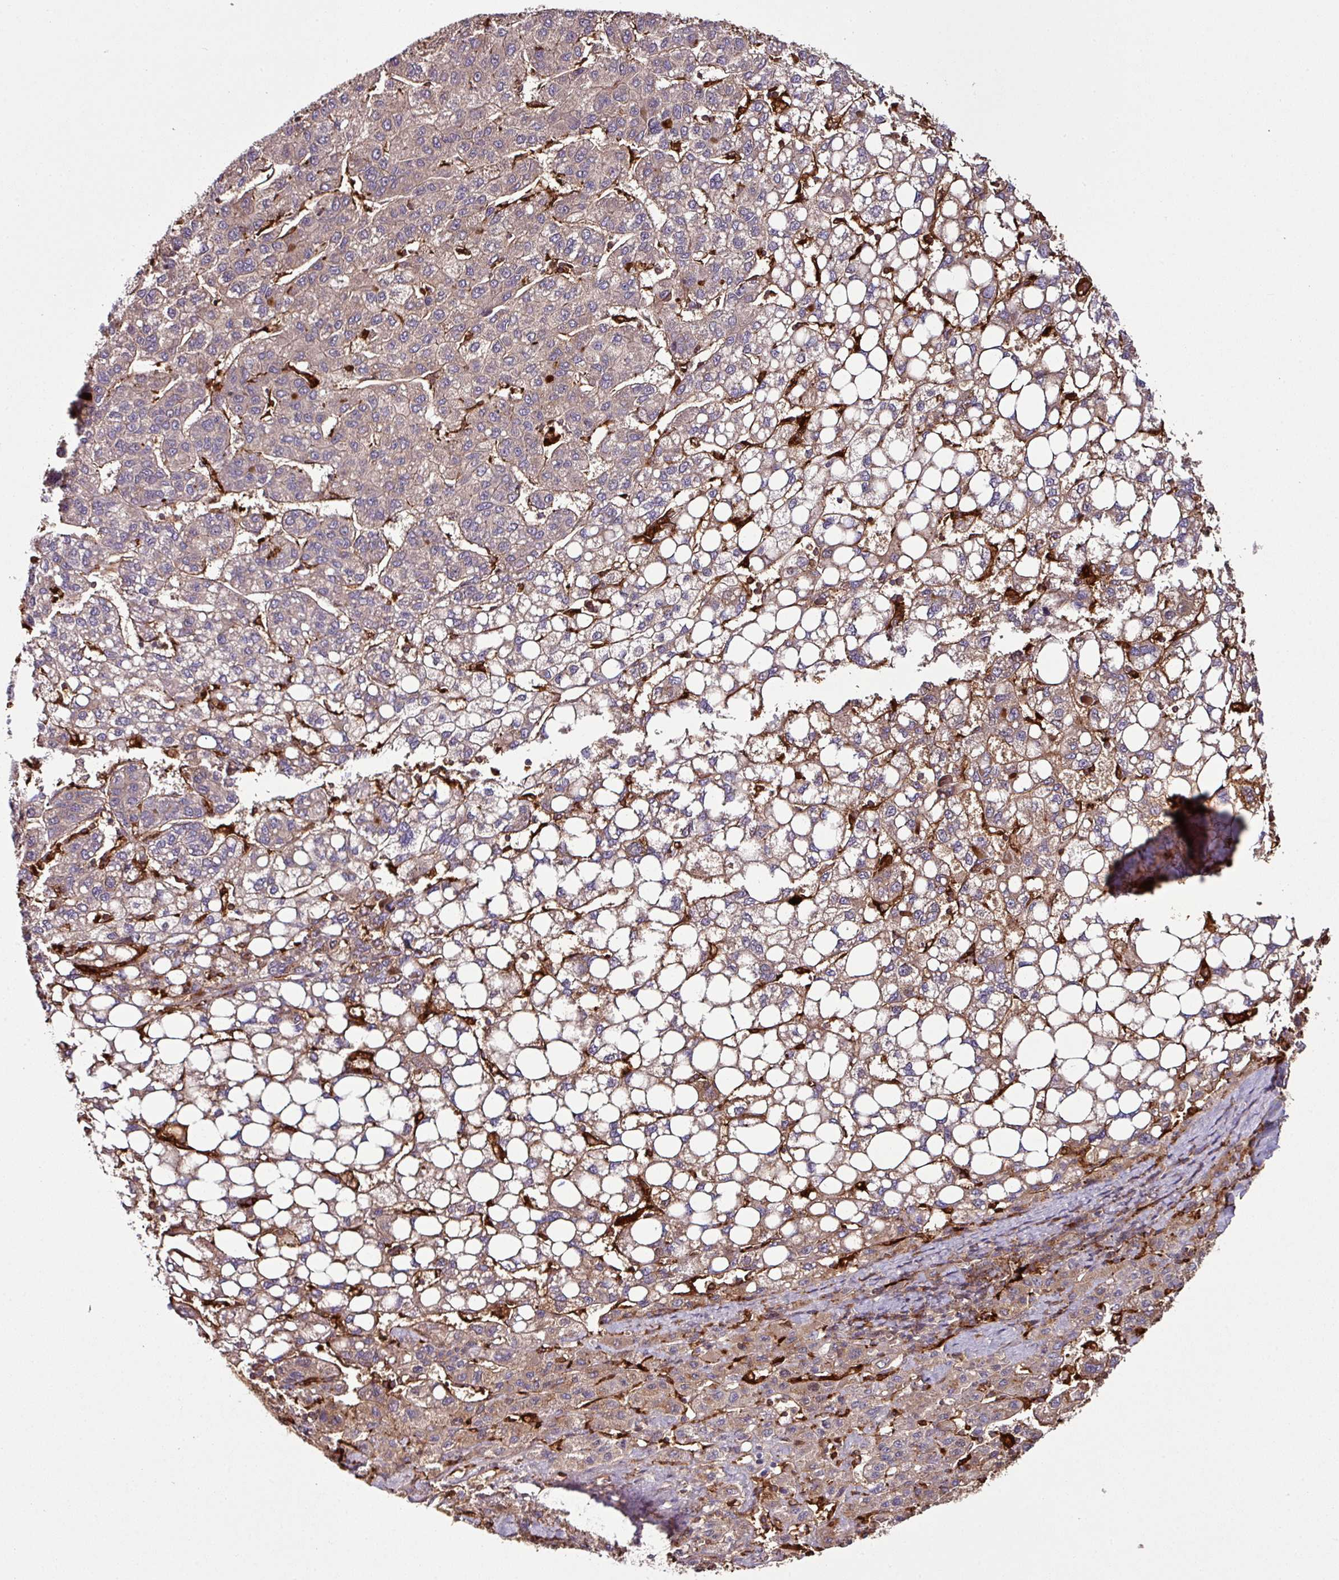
{"staining": {"intensity": "weak", "quantity": "25%-75%", "location": "cytoplasmic/membranous"}, "tissue": "liver cancer", "cell_type": "Tumor cells", "image_type": "cancer", "snomed": [{"axis": "morphology", "description": "Carcinoma, Hepatocellular, NOS"}, {"axis": "topography", "description": "Liver"}], "caption": "A histopathology image showing weak cytoplasmic/membranous staining in approximately 25%-75% of tumor cells in liver cancer, as visualized by brown immunohistochemical staining.", "gene": "GNPDA1", "patient": {"sex": "female", "age": 82}}